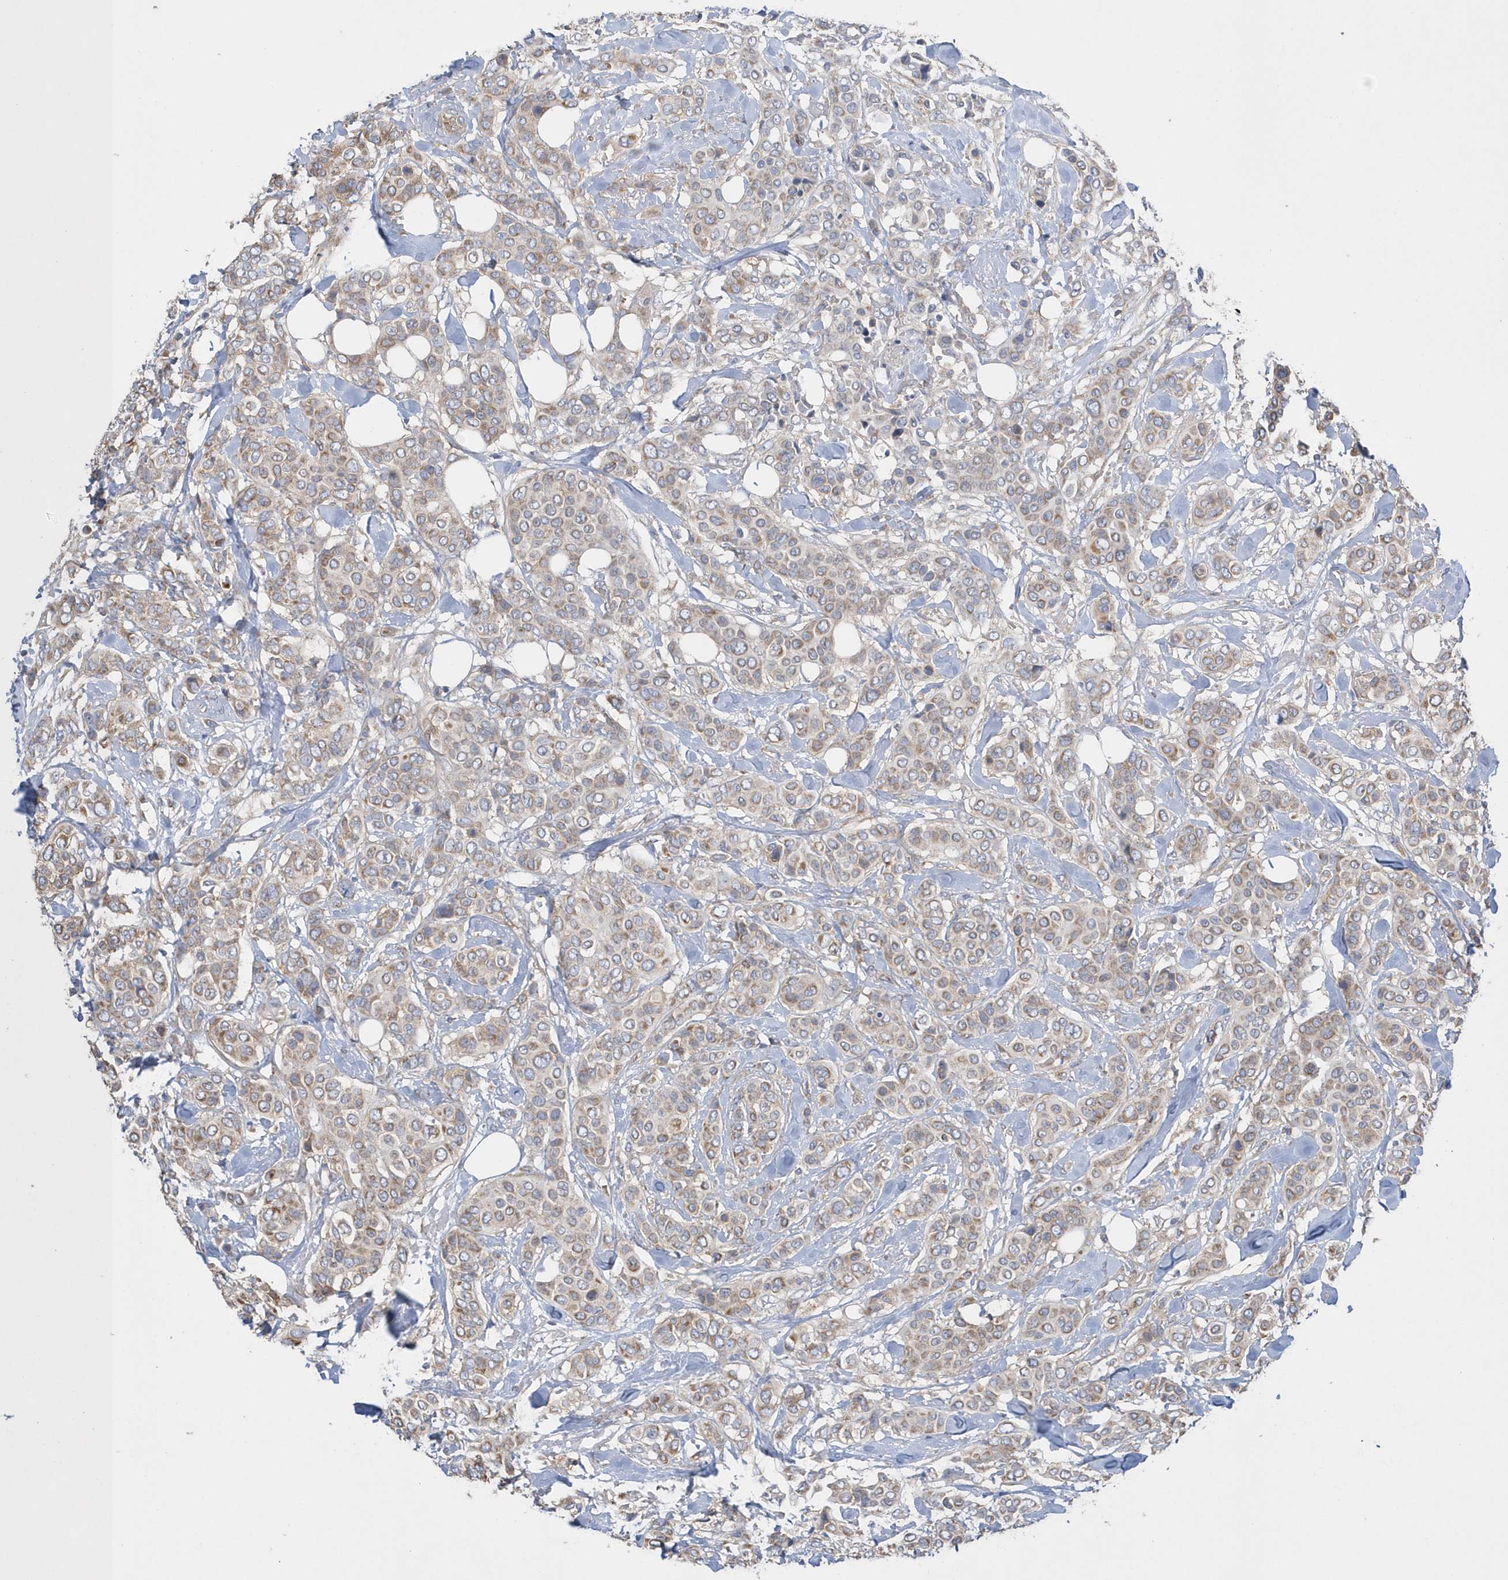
{"staining": {"intensity": "moderate", "quantity": "25%-75%", "location": "cytoplasmic/membranous"}, "tissue": "breast cancer", "cell_type": "Tumor cells", "image_type": "cancer", "snomed": [{"axis": "morphology", "description": "Lobular carcinoma"}, {"axis": "topography", "description": "Breast"}], "caption": "Immunohistochemical staining of human breast cancer exhibits medium levels of moderate cytoplasmic/membranous expression in about 25%-75% of tumor cells.", "gene": "SPATA5", "patient": {"sex": "female", "age": 51}}